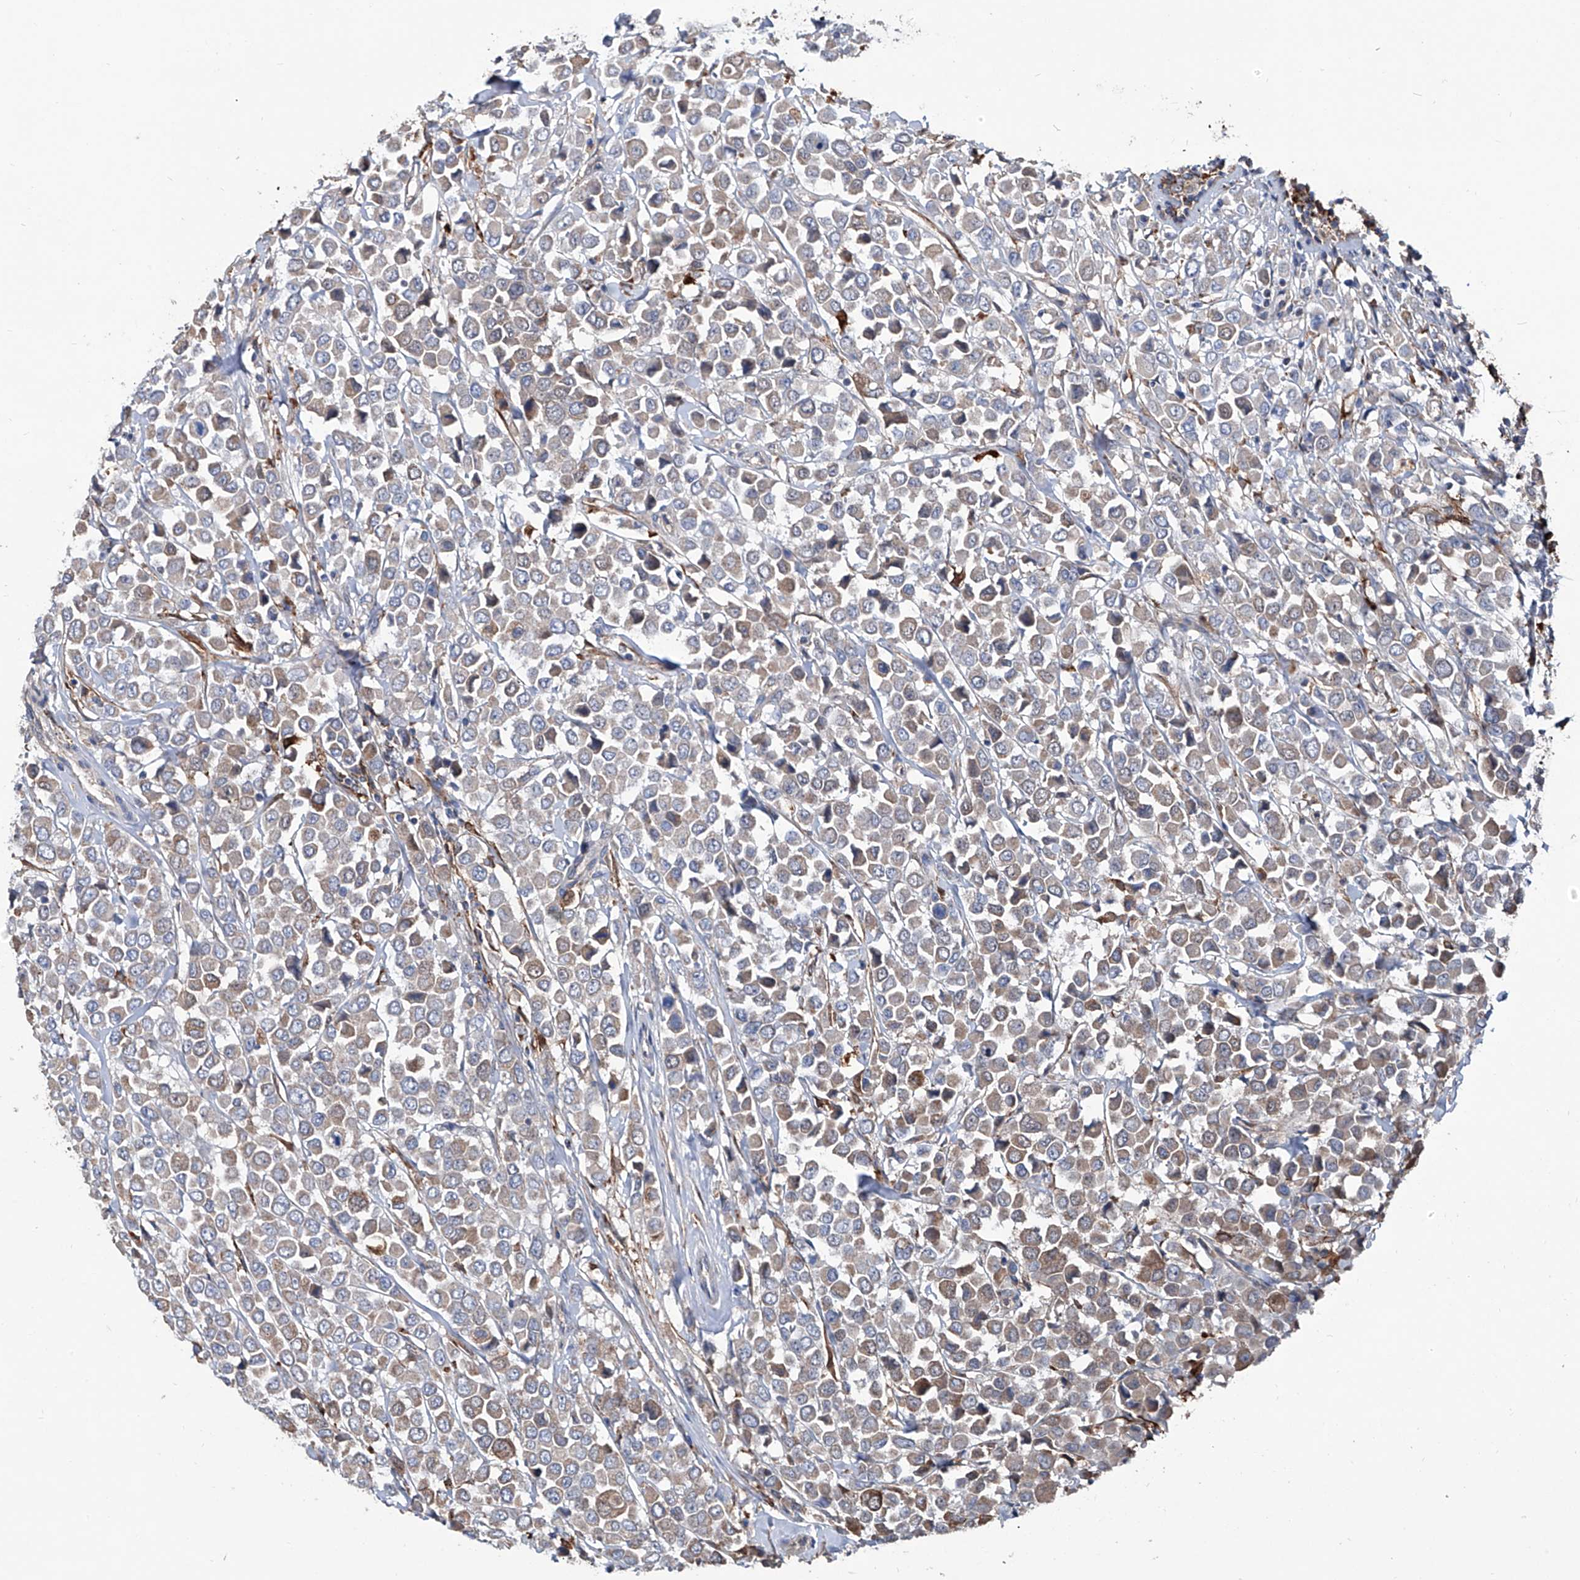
{"staining": {"intensity": "weak", "quantity": "25%-75%", "location": "cytoplasmic/membranous"}, "tissue": "breast cancer", "cell_type": "Tumor cells", "image_type": "cancer", "snomed": [{"axis": "morphology", "description": "Duct carcinoma"}, {"axis": "topography", "description": "Breast"}], "caption": "Breast cancer (intraductal carcinoma) was stained to show a protein in brown. There is low levels of weak cytoplasmic/membranous staining in about 25%-75% of tumor cells.", "gene": "NHS", "patient": {"sex": "female", "age": 61}}